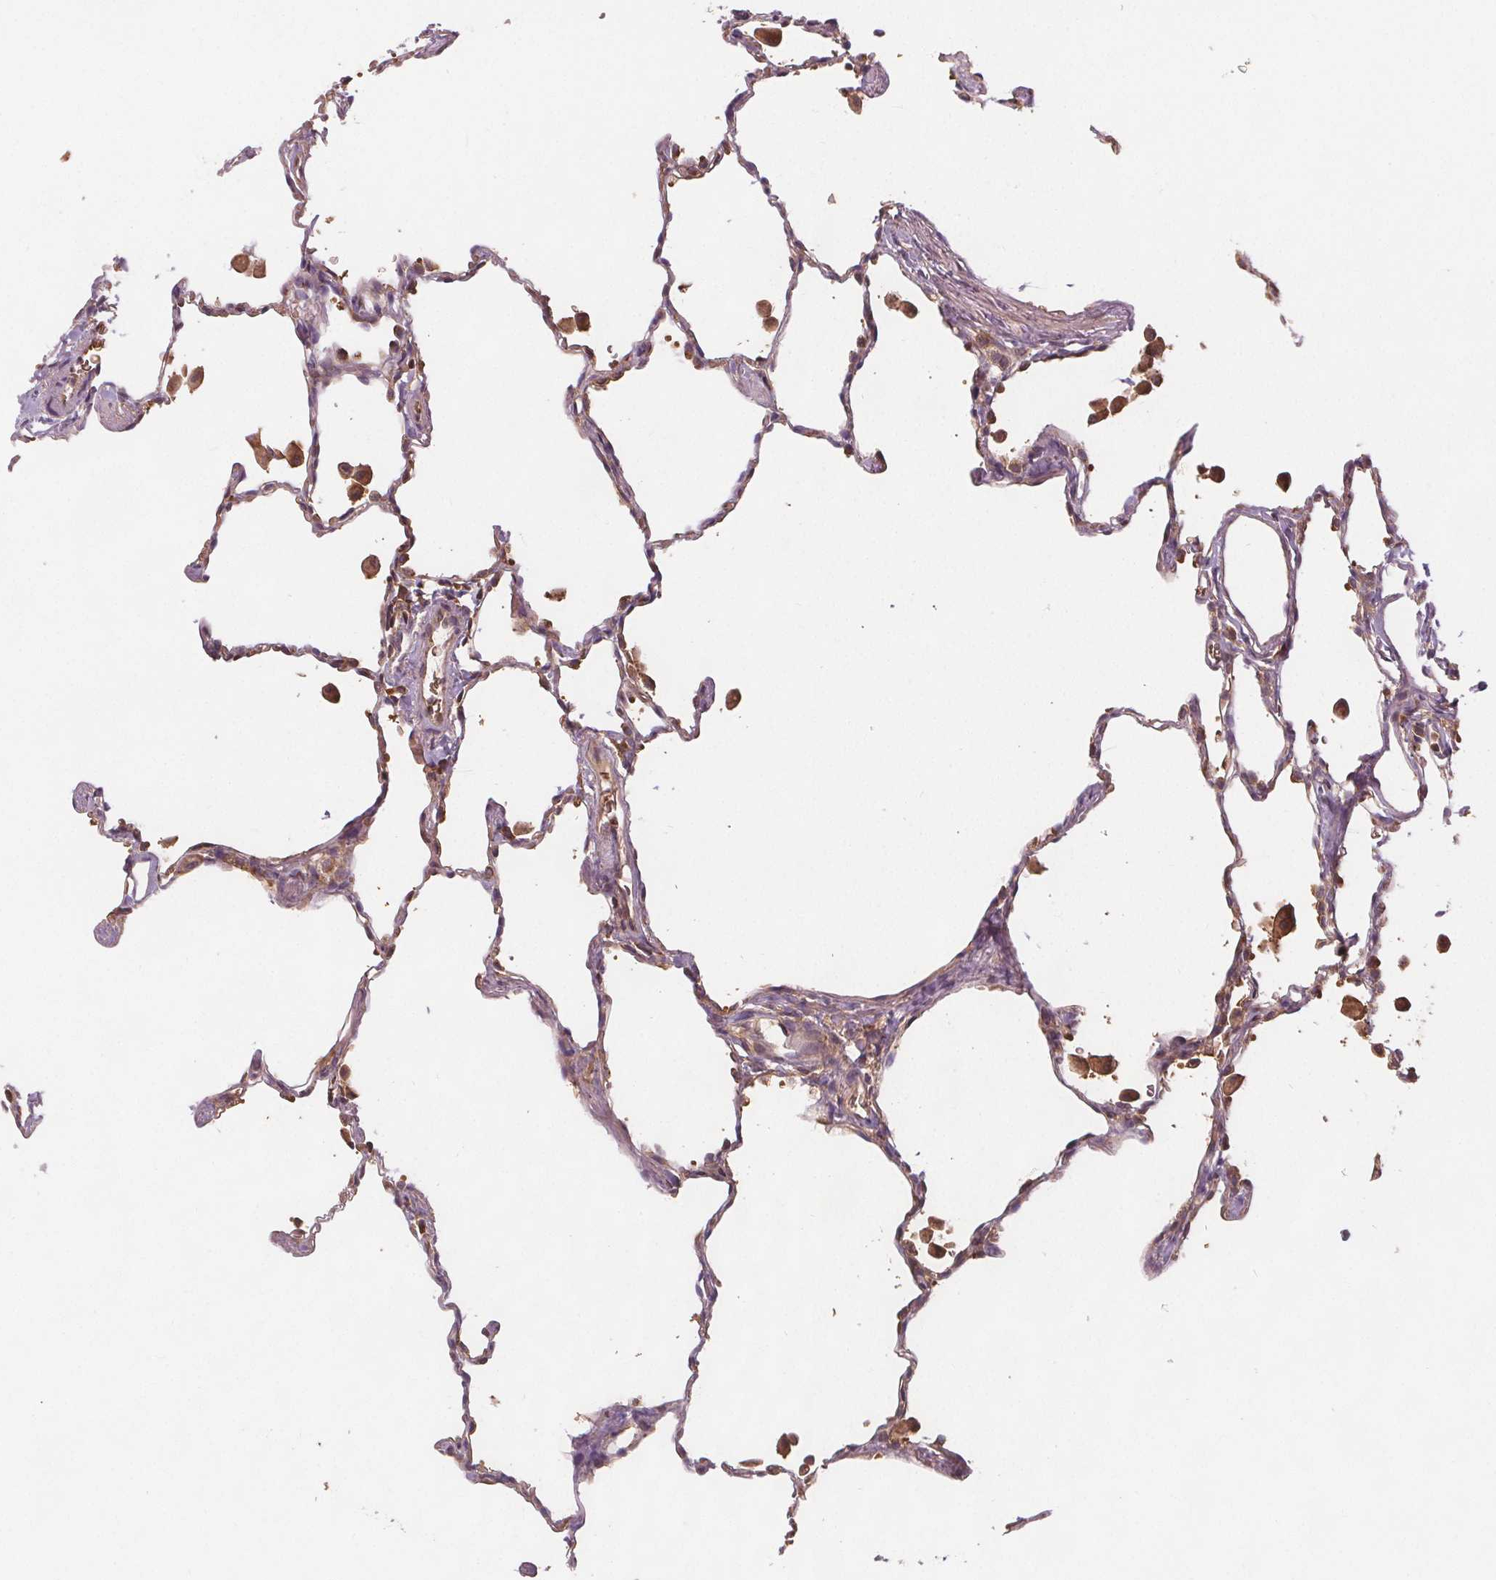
{"staining": {"intensity": "weak", "quantity": "<25%", "location": "cytoplasmic/membranous"}, "tissue": "lung", "cell_type": "Alveolar cells", "image_type": "normal", "snomed": [{"axis": "morphology", "description": "Normal tissue, NOS"}, {"axis": "topography", "description": "Lung"}], "caption": "Immunohistochemical staining of unremarkable lung displays no significant positivity in alveolar cells. (Brightfield microscopy of DAB (3,3'-diaminobenzidine) immunohistochemistry at high magnification).", "gene": "EIF3D", "patient": {"sex": "female", "age": 47}}